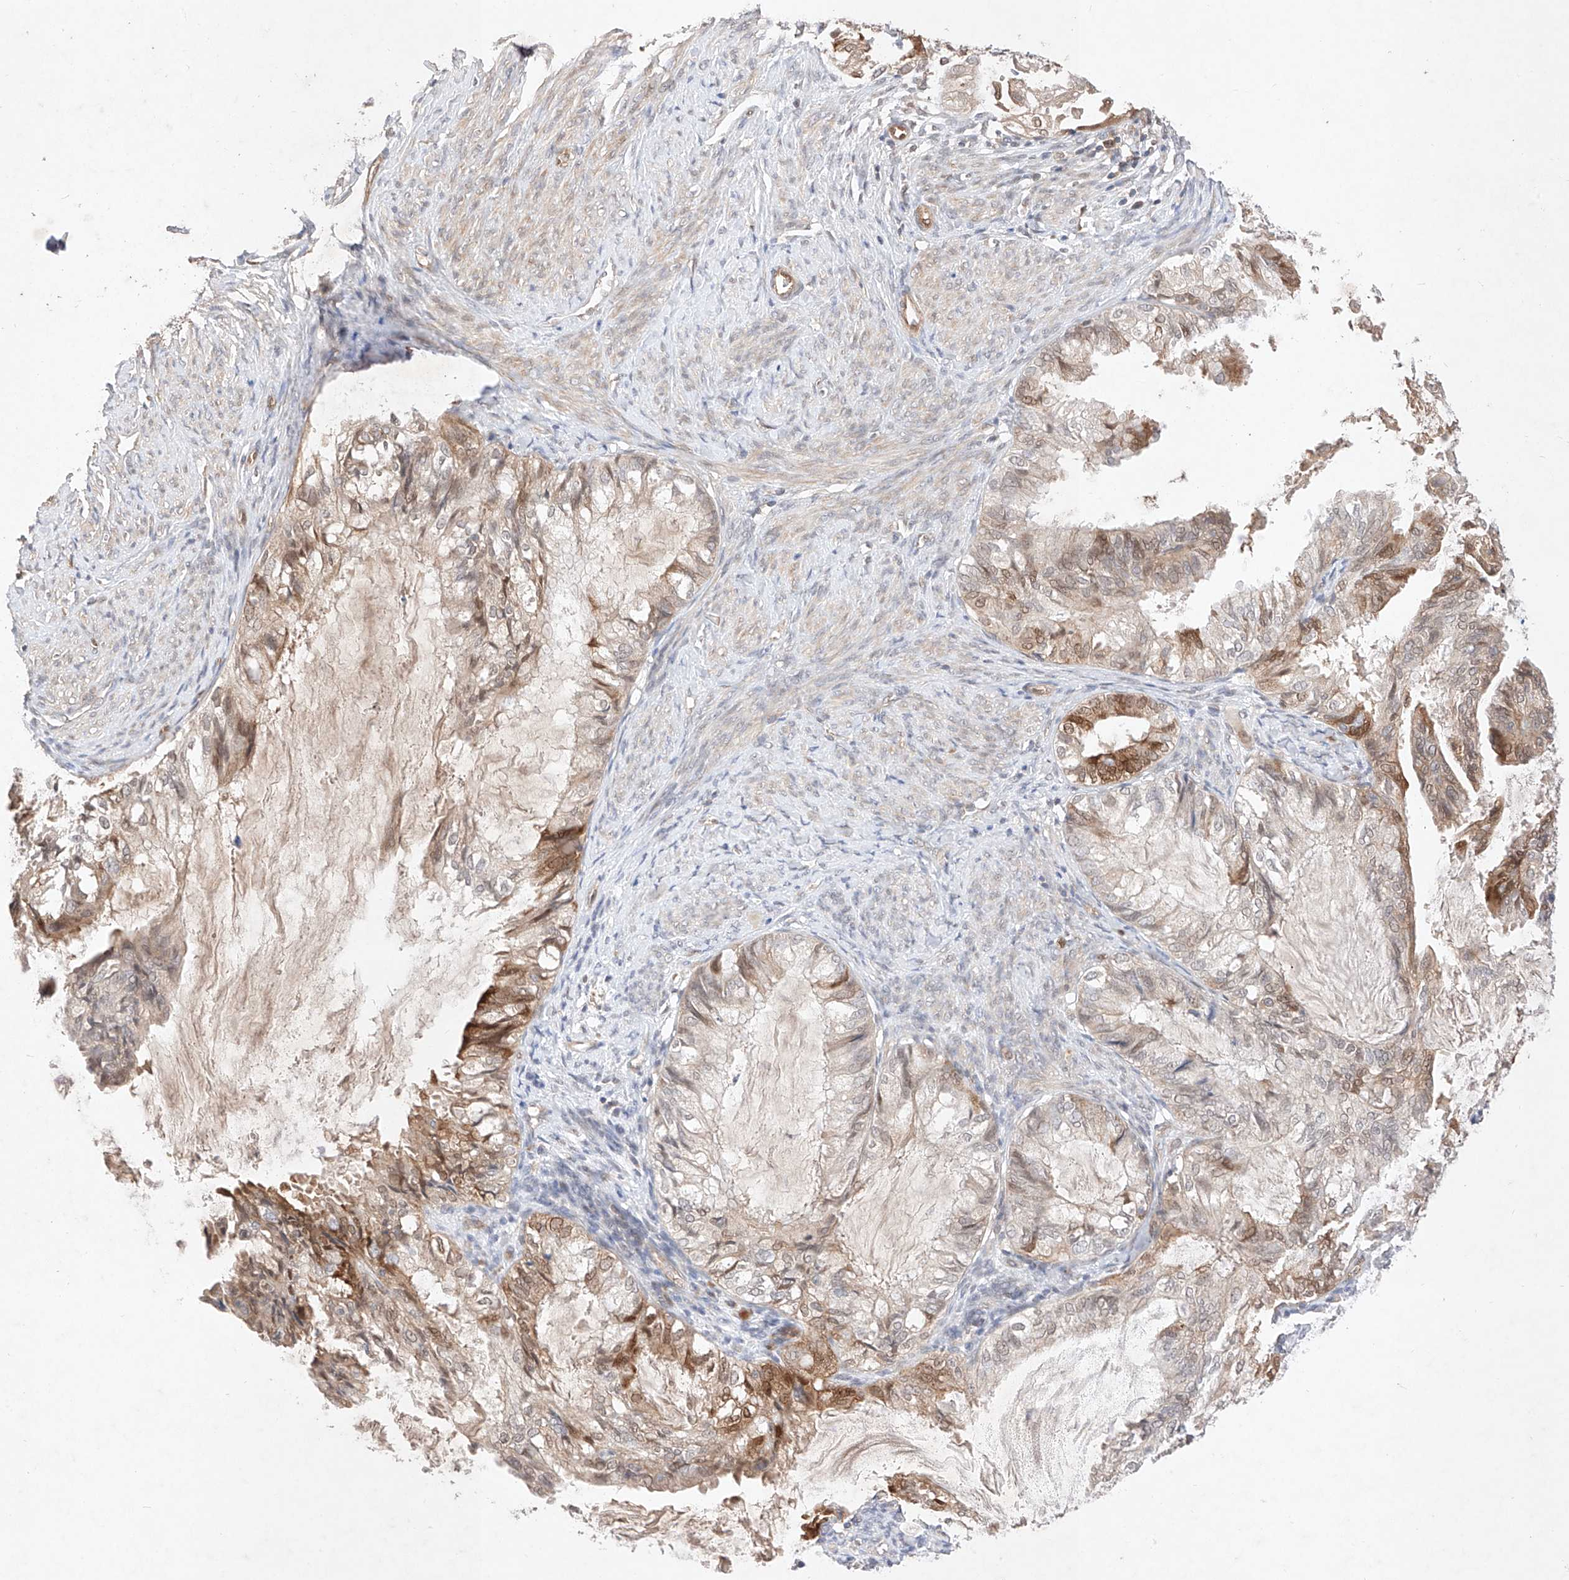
{"staining": {"intensity": "moderate", "quantity": "25%-75%", "location": "cytoplasmic/membranous,nuclear"}, "tissue": "cervical cancer", "cell_type": "Tumor cells", "image_type": "cancer", "snomed": [{"axis": "morphology", "description": "Normal tissue, NOS"}, {"axis": "morphology", "description": "Adenocarcinoma, NOS"}, {"axis": "topography", "description": "Cervix"}, {"axis": "topography", "description": "Endometrium"}], "caption": "High-power microscopy captured an IHC histopathology image of cervical cancer, revealing moderate cytoplasmic/membranous and nuclear expression in approximately 25%-75% of tumor cells.", "gene": "ZNF124", "patient": {"sex": "female", "age": 86}}